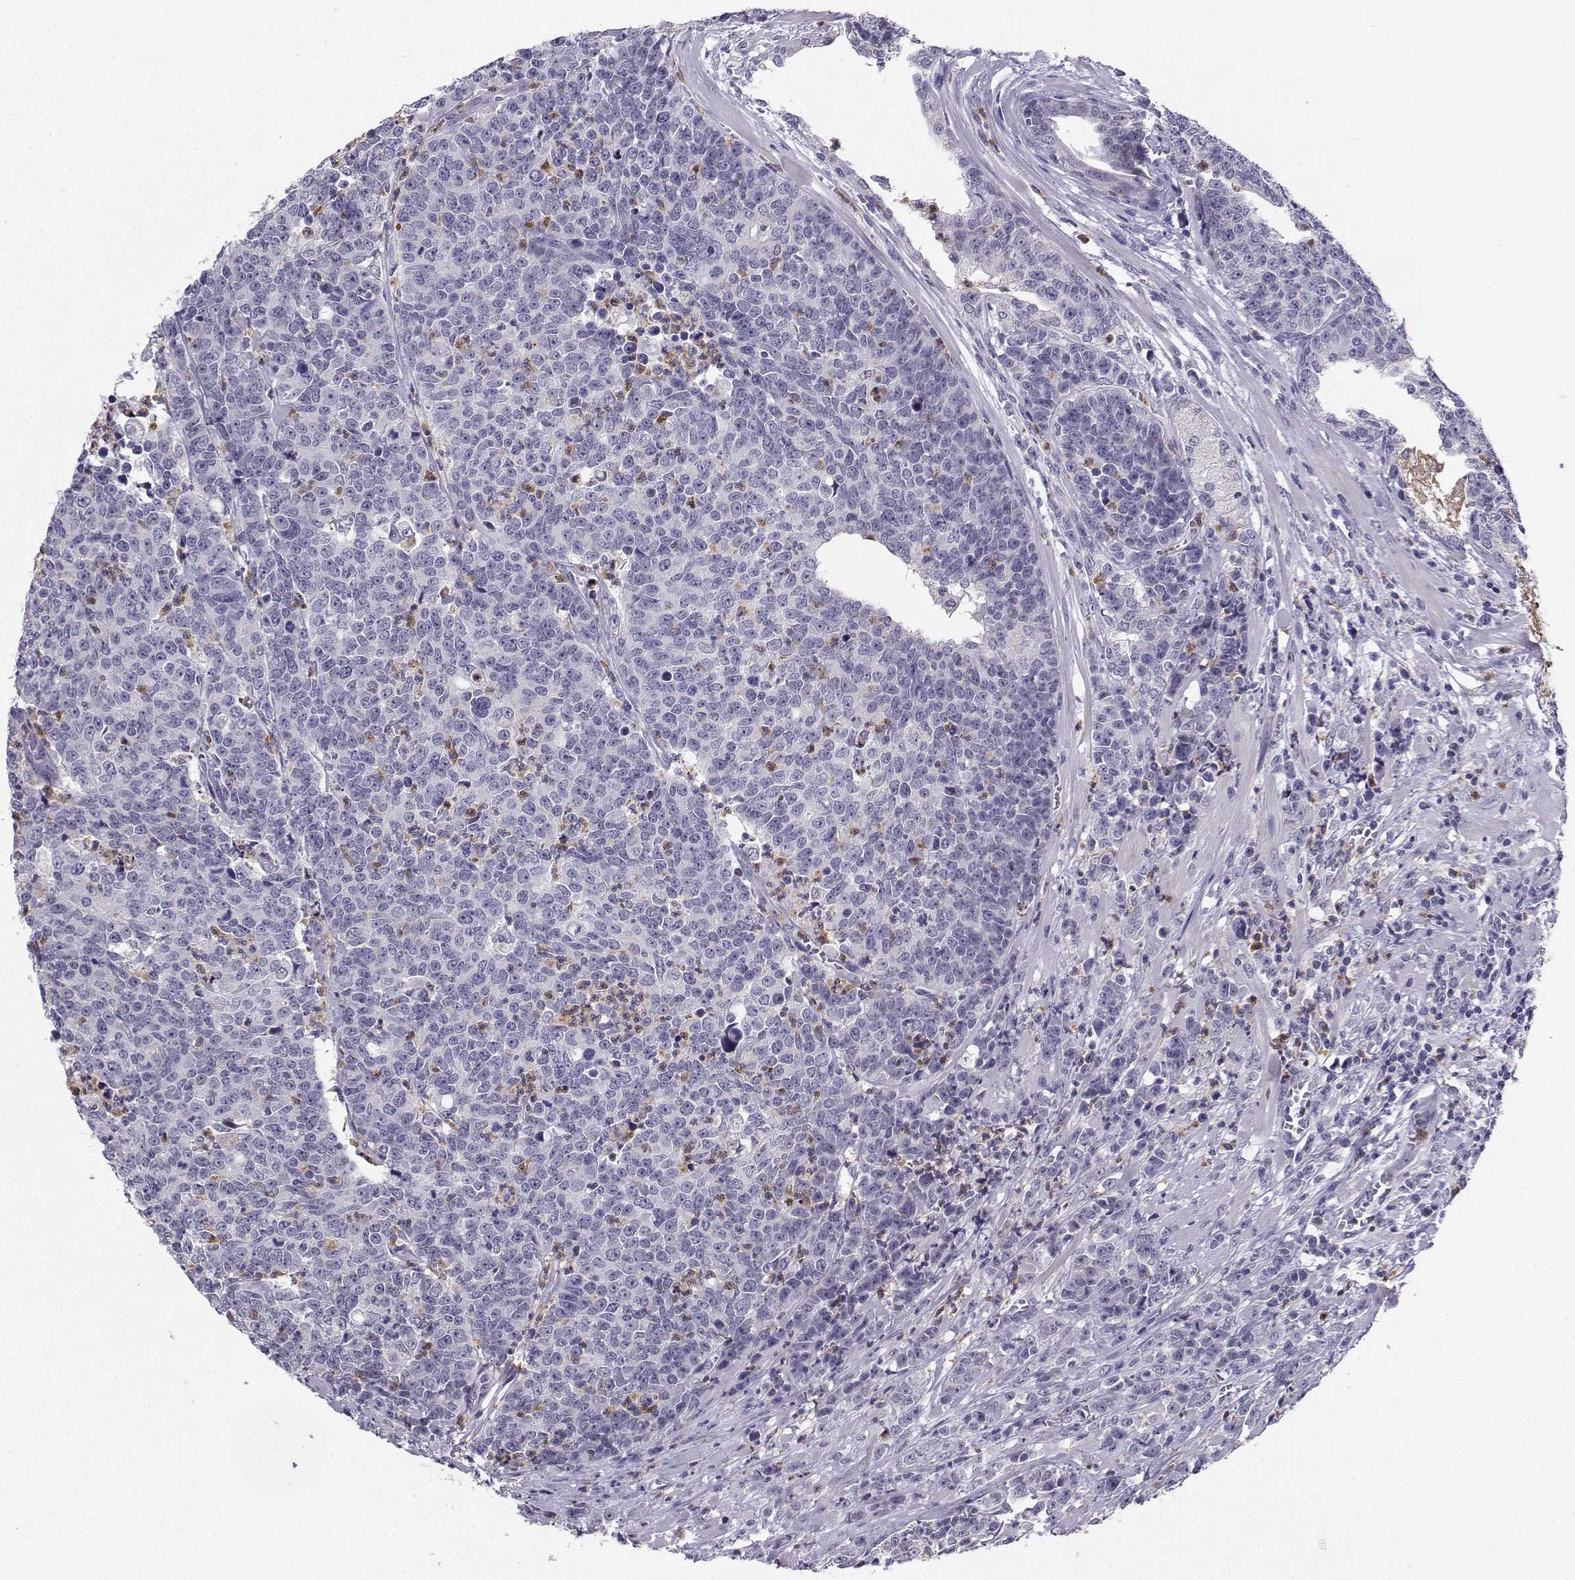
{"staining": {"intensity": "negative", "quantity": "none", "location": "none"}, "tissue": "prostate cancer", "cell_type": "Tumor cells", "image_type": "cancer", "snomed": [{"axis": "morphology", "description": "Adenocarcinoma, NOS"}, {"axis": "topography", "description": "Prostate"}], "caption": "Immunohistochemistry (IHC) of prostate cancer (adenocarcinoma) displays no staining in tumor cells.", "gene": "CALY", "patient": {"sex": "male", "age": 67}}